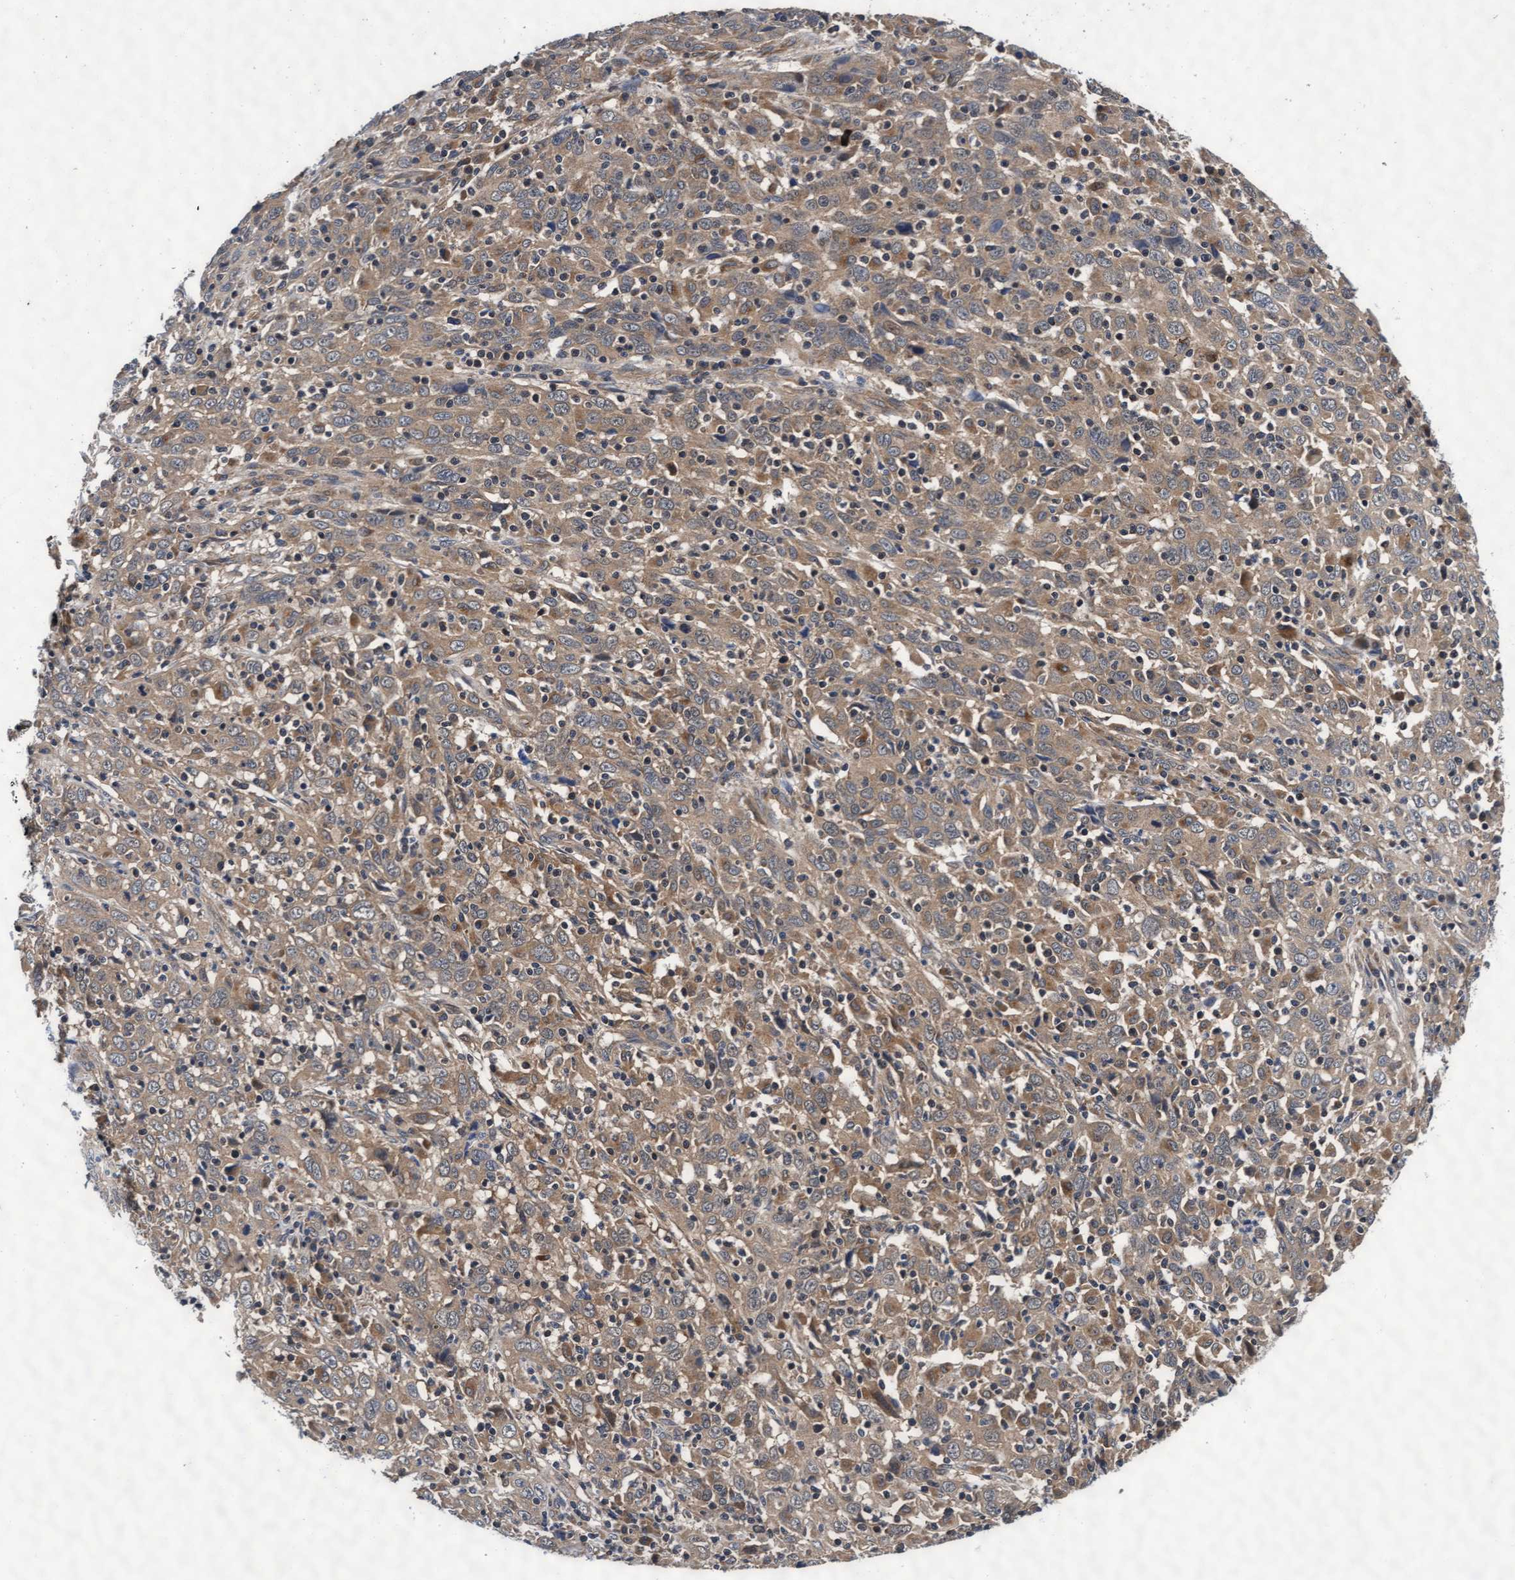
{"staining": {"intensity": "moderate", "quantity": ">75%", "location": "cytoplasmic/membranous"}, "tissue": "cervical cancer", "cell_type": "Tumor cells", "image_type": "cancer", "snomed": [{"axis": "morphology", "description": "Squamous cell carcinoma, NOS"}, {"axis": "topography", "description": "Cervix"}], "caption": "Cervical cancer (squamous cell carcinoma) tissue displays moderate cytoplasmic/membranous staining in approximately >75% of tumor cells", "gene": "EFCAB13", "patient": {"sex": "female", "age": 46}}